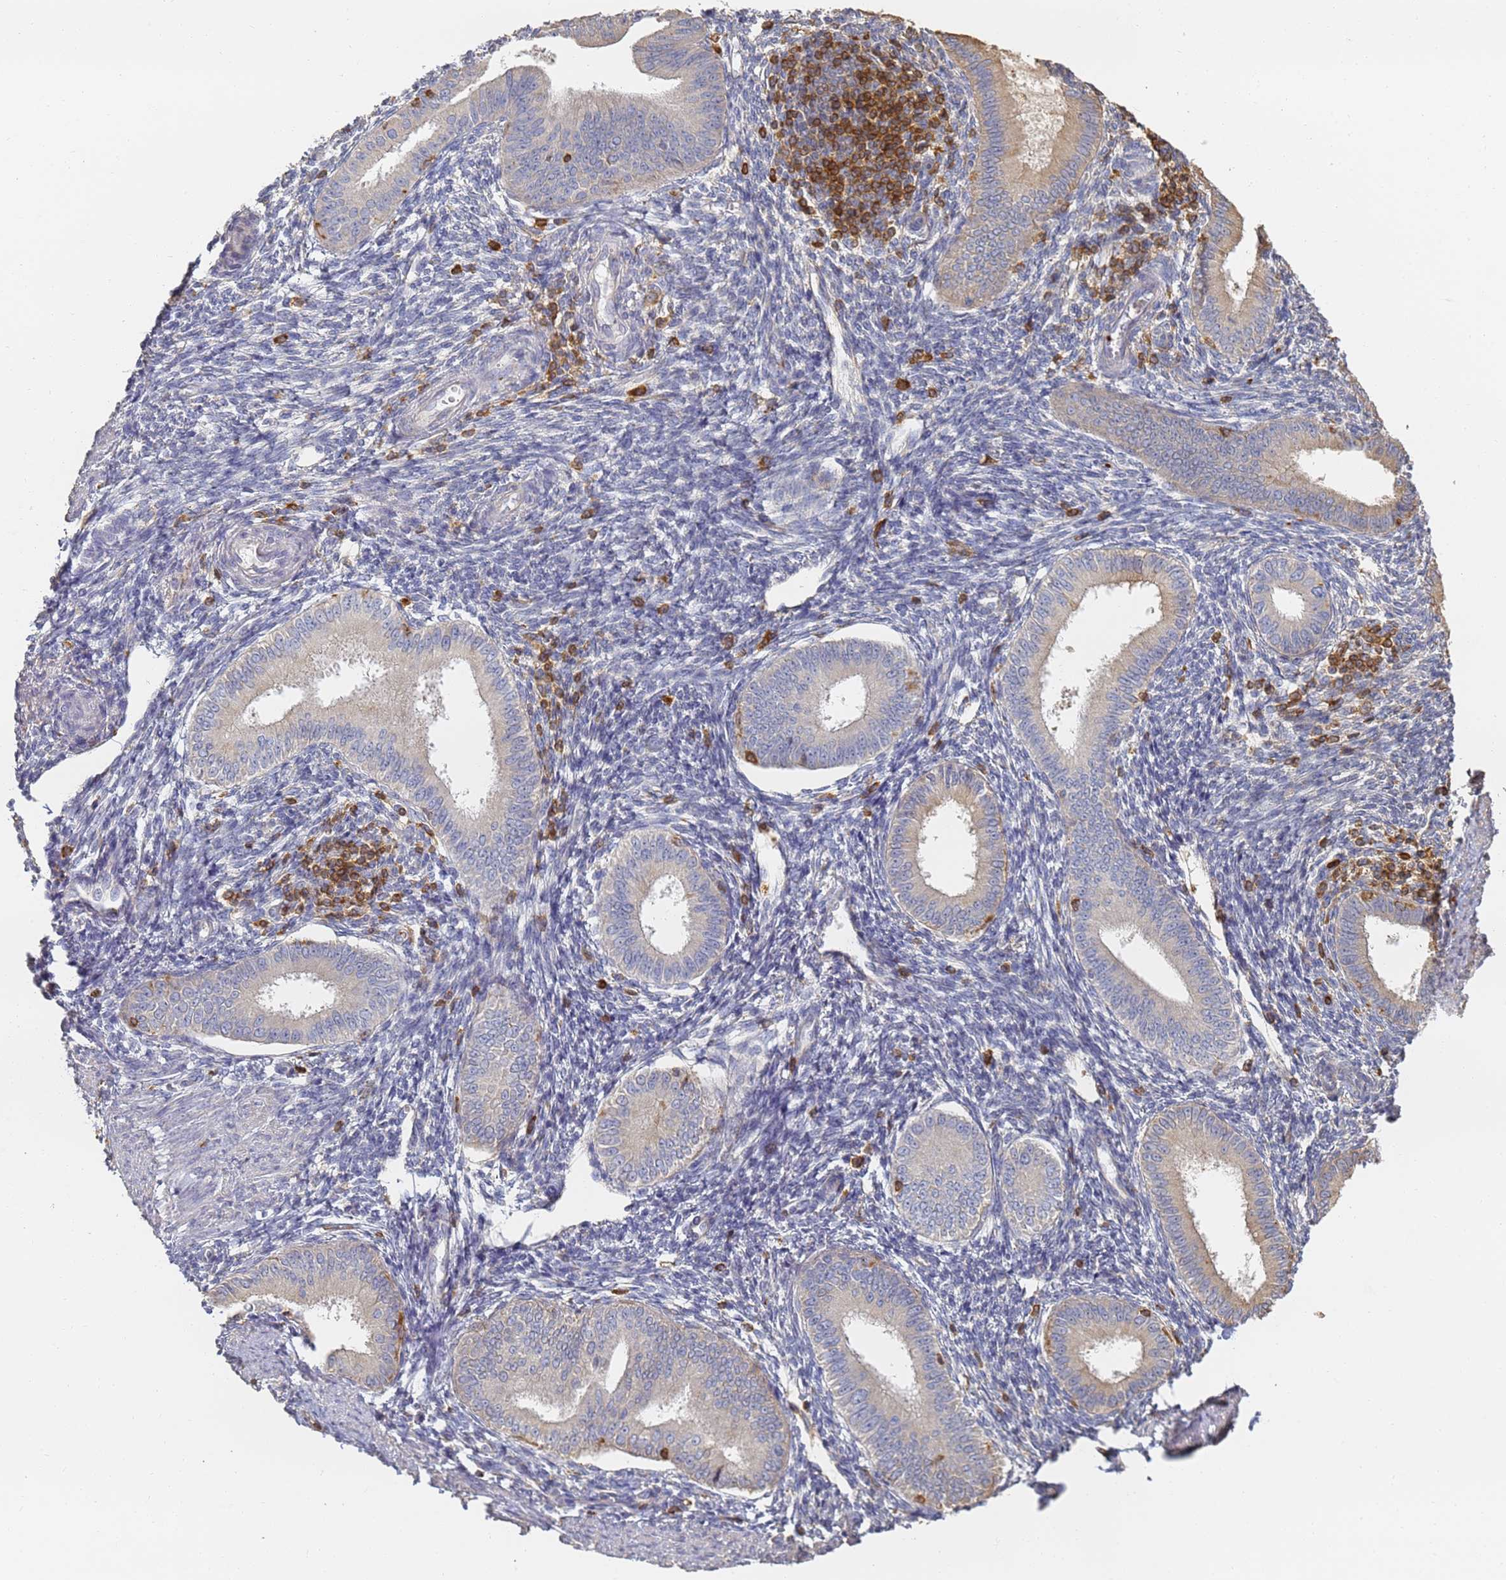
{"staining": {"intensity": "negative", "quantity": "none", "location": "none"}, "tissue": "endometrium", "cell_type": "Cells in endometrial stroma", "image_type": "normal", "snomed": [{"axis": "morphology", "description": "Normal tissue, NOS"}, {"axis": "topography", "description": "Uterus"}, {"axis": "topography", "description": "Endometrium"}], "caption": "Immunohistochemistry of normal human endometrium exhibits no positivity in cells in endometrial stroma.", "gene": "BIN2", "patient": {"sex": "female", "age": 48}}